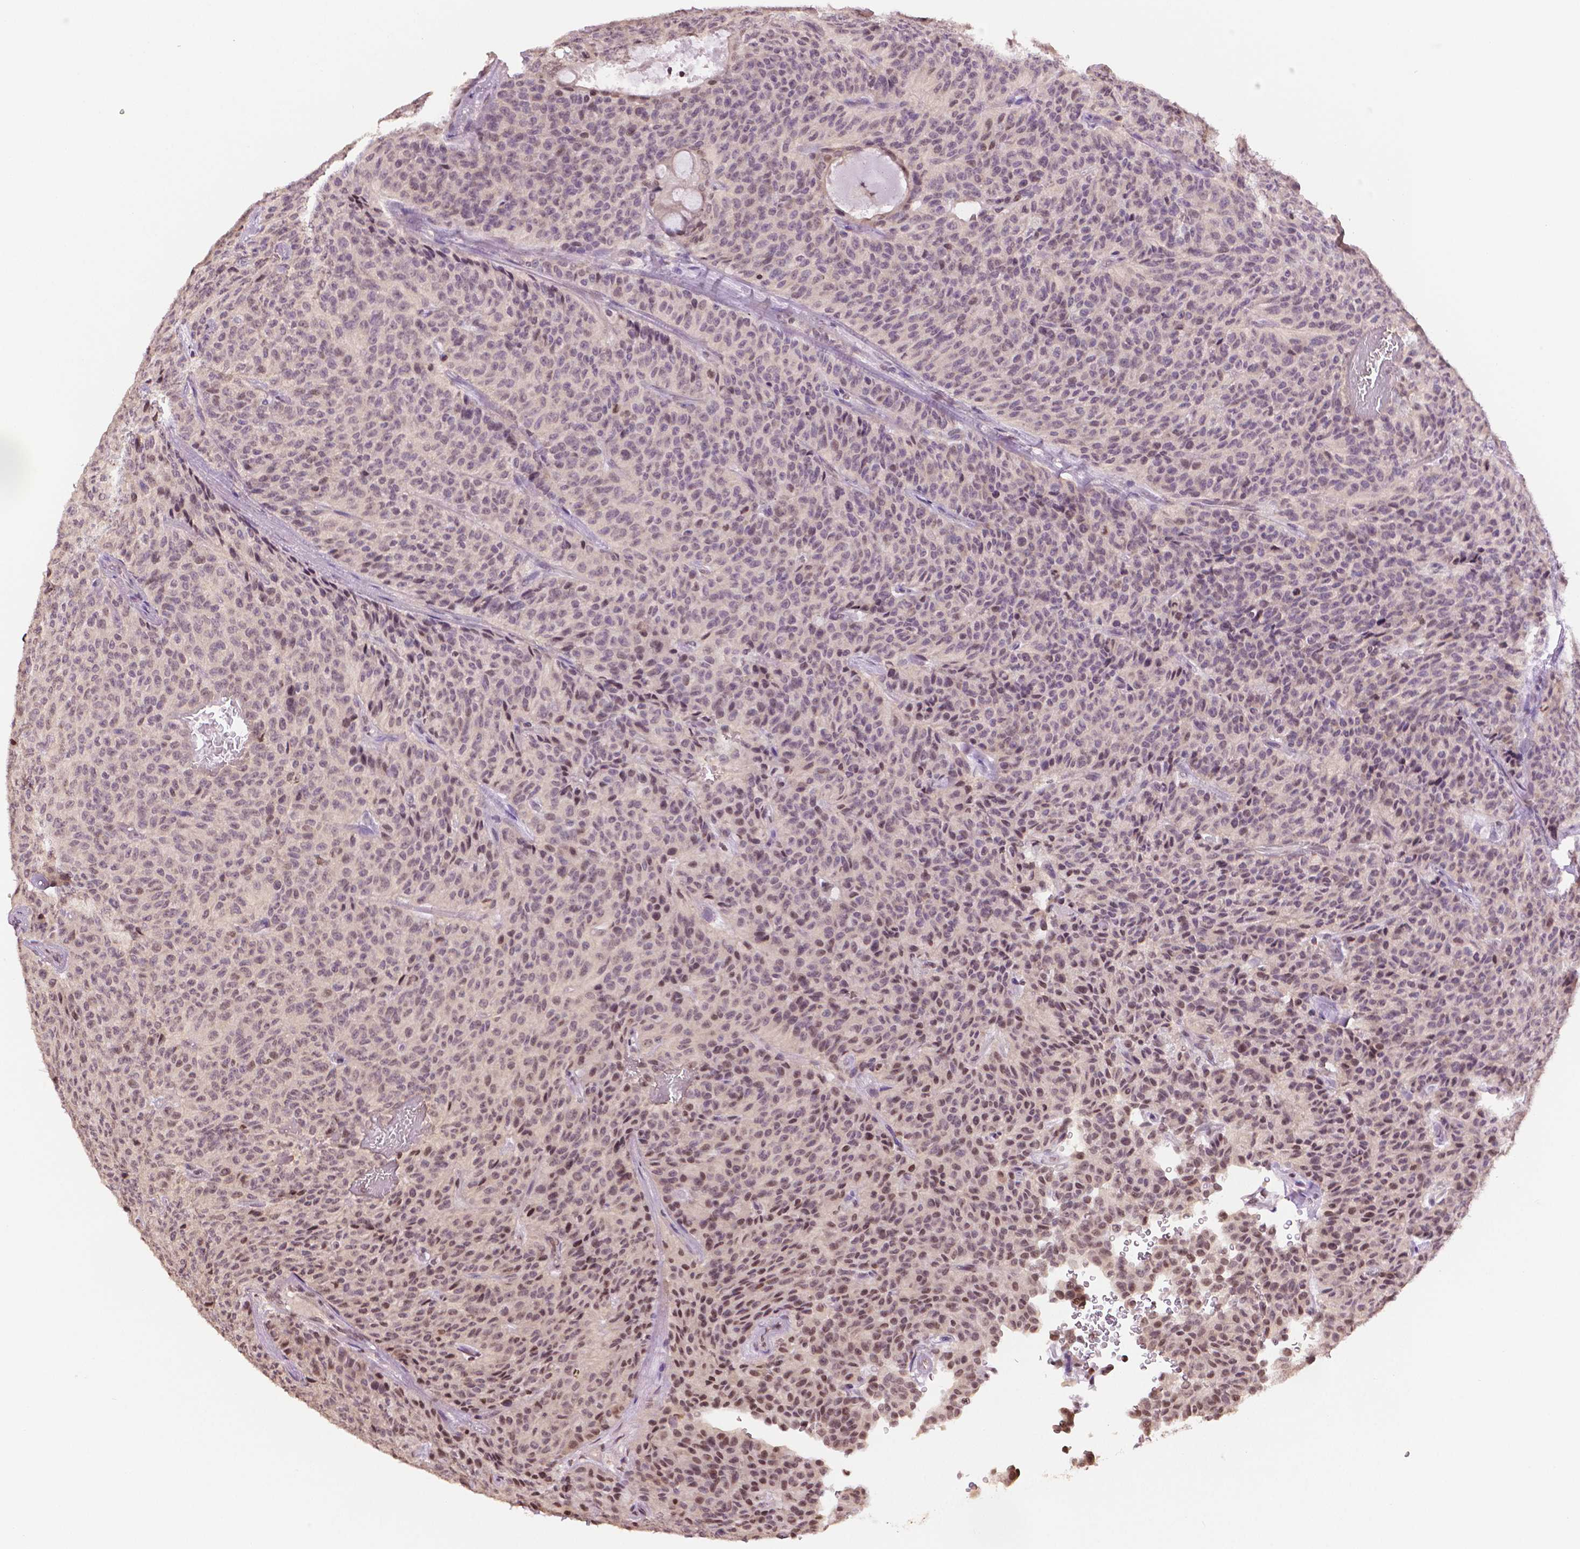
{"staining": {"intensity": "moderate", "quantity": ">75%", "location": "nuclear"}, "tissue": "carcinoid", "cell_type": "Tumor cells", "image_type": "cancer", "snomed": [{"axis": "morphology", "description": "Carcinoid, malignant, NOS"}, {"axis": "topography", "description": "Lung"}], "caption": "The photomicrograph displays immunohistochemical staining of carcinoid. There is moderate nuclear staining is appreciated in about >75% of tumor cells. The staining was performed using DAB (3,3'-diaminobenzidine), with brown indicating positive protein expression. Nuclei are stained blue with hematoxylin.", "gene": "DEK", "patient": {"sex": "male", "age": 71}}